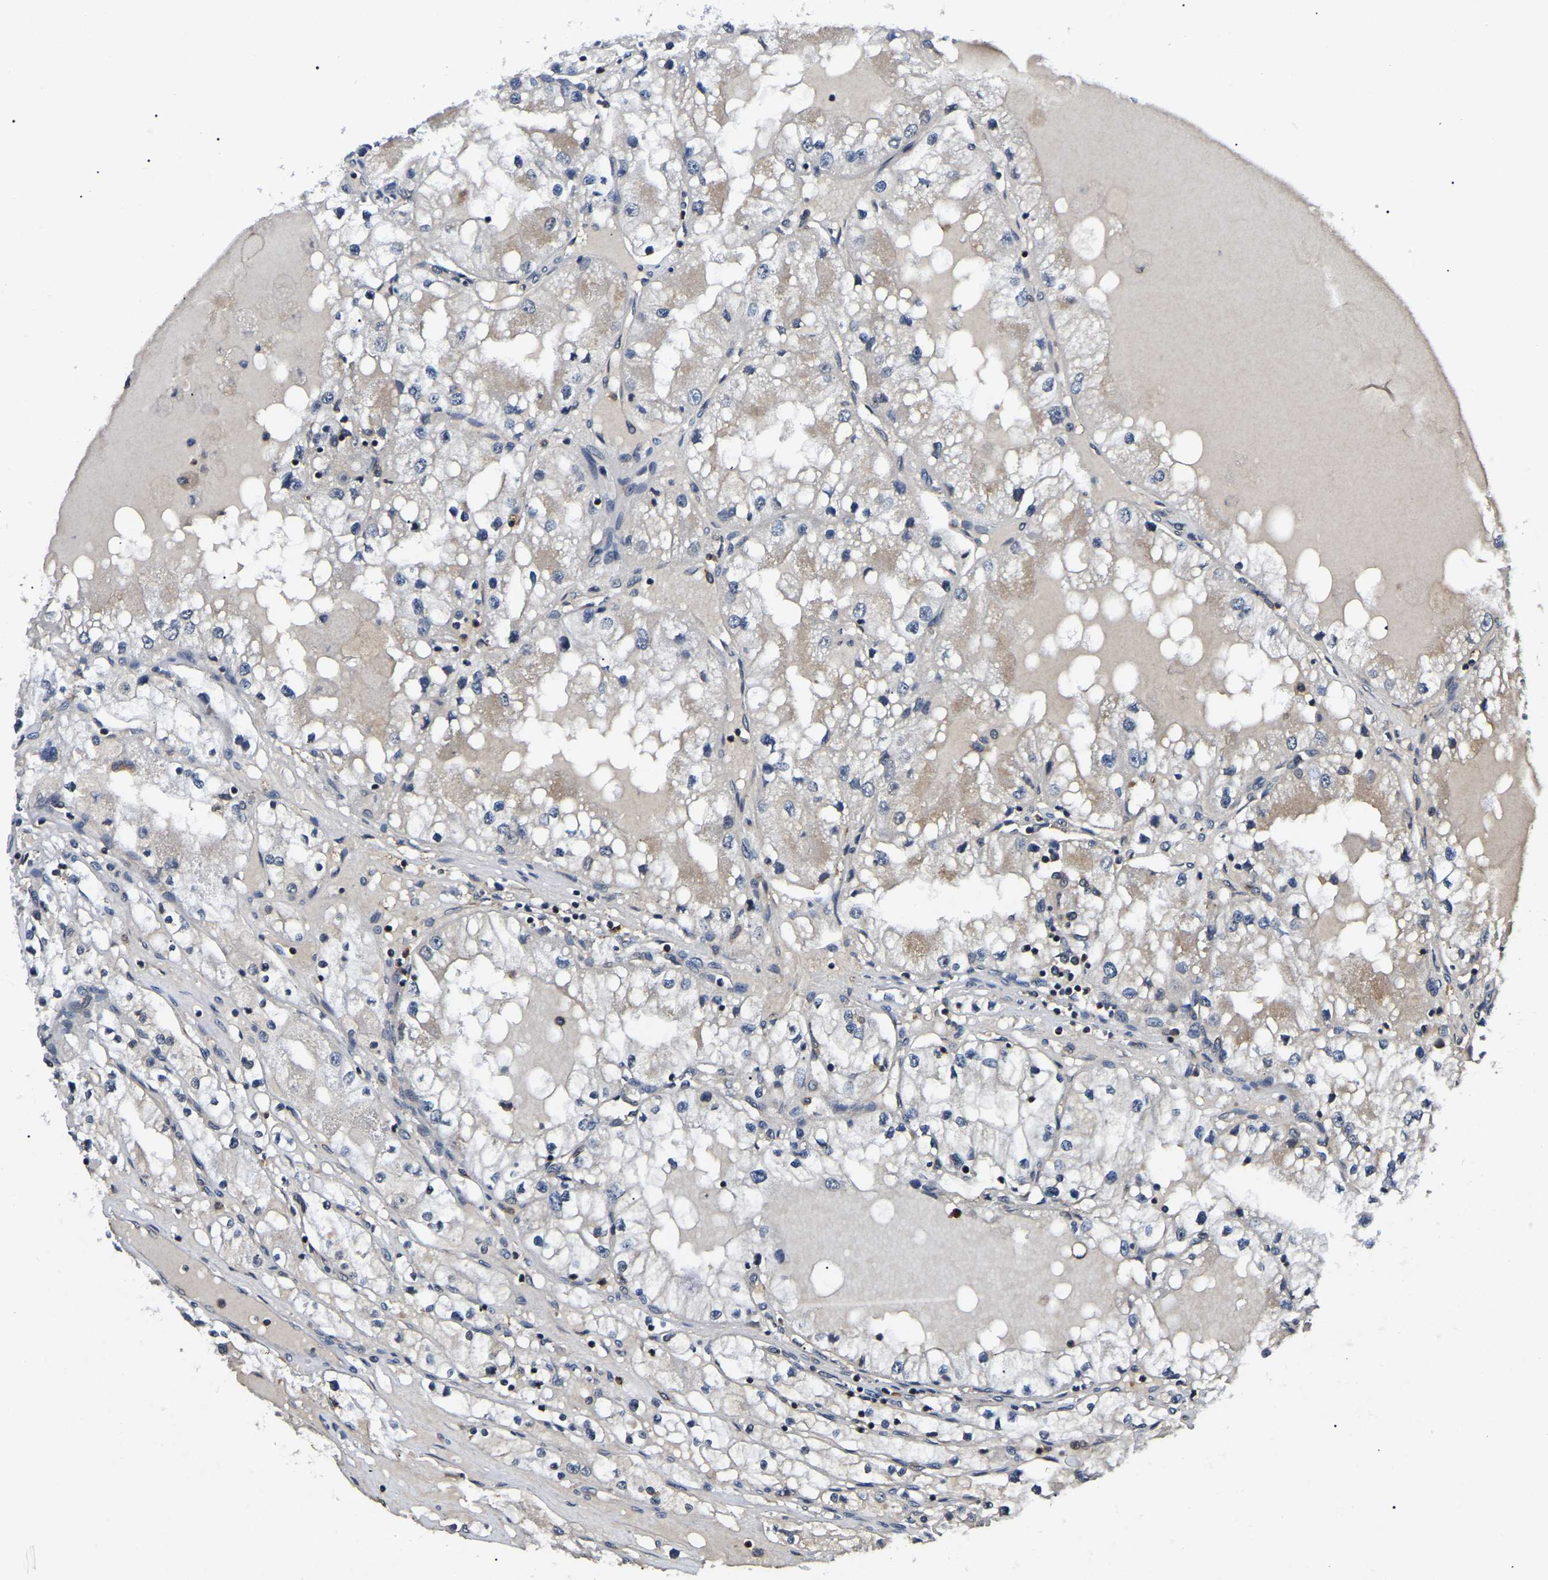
{"staining": {"intensity": "negative", "quantity": "none", "location": "none"}, "tissue": "renal cancer", "cell_type": "Tumor cells", "image_type": "cancer", "snomed": [{"axis": "morphology", "description": "Adenocarcinoma, NOS"}, {"axis": "topography", "description": "Kidney"}], "caption": "An immunohistochemistry (IHC) image of renal adenocarcinoma is shown. There is no staining in tumor cells of renal adenocarcinoma.", "gene": "RBM28", "patient": {"sex": "male", "age": 68}}